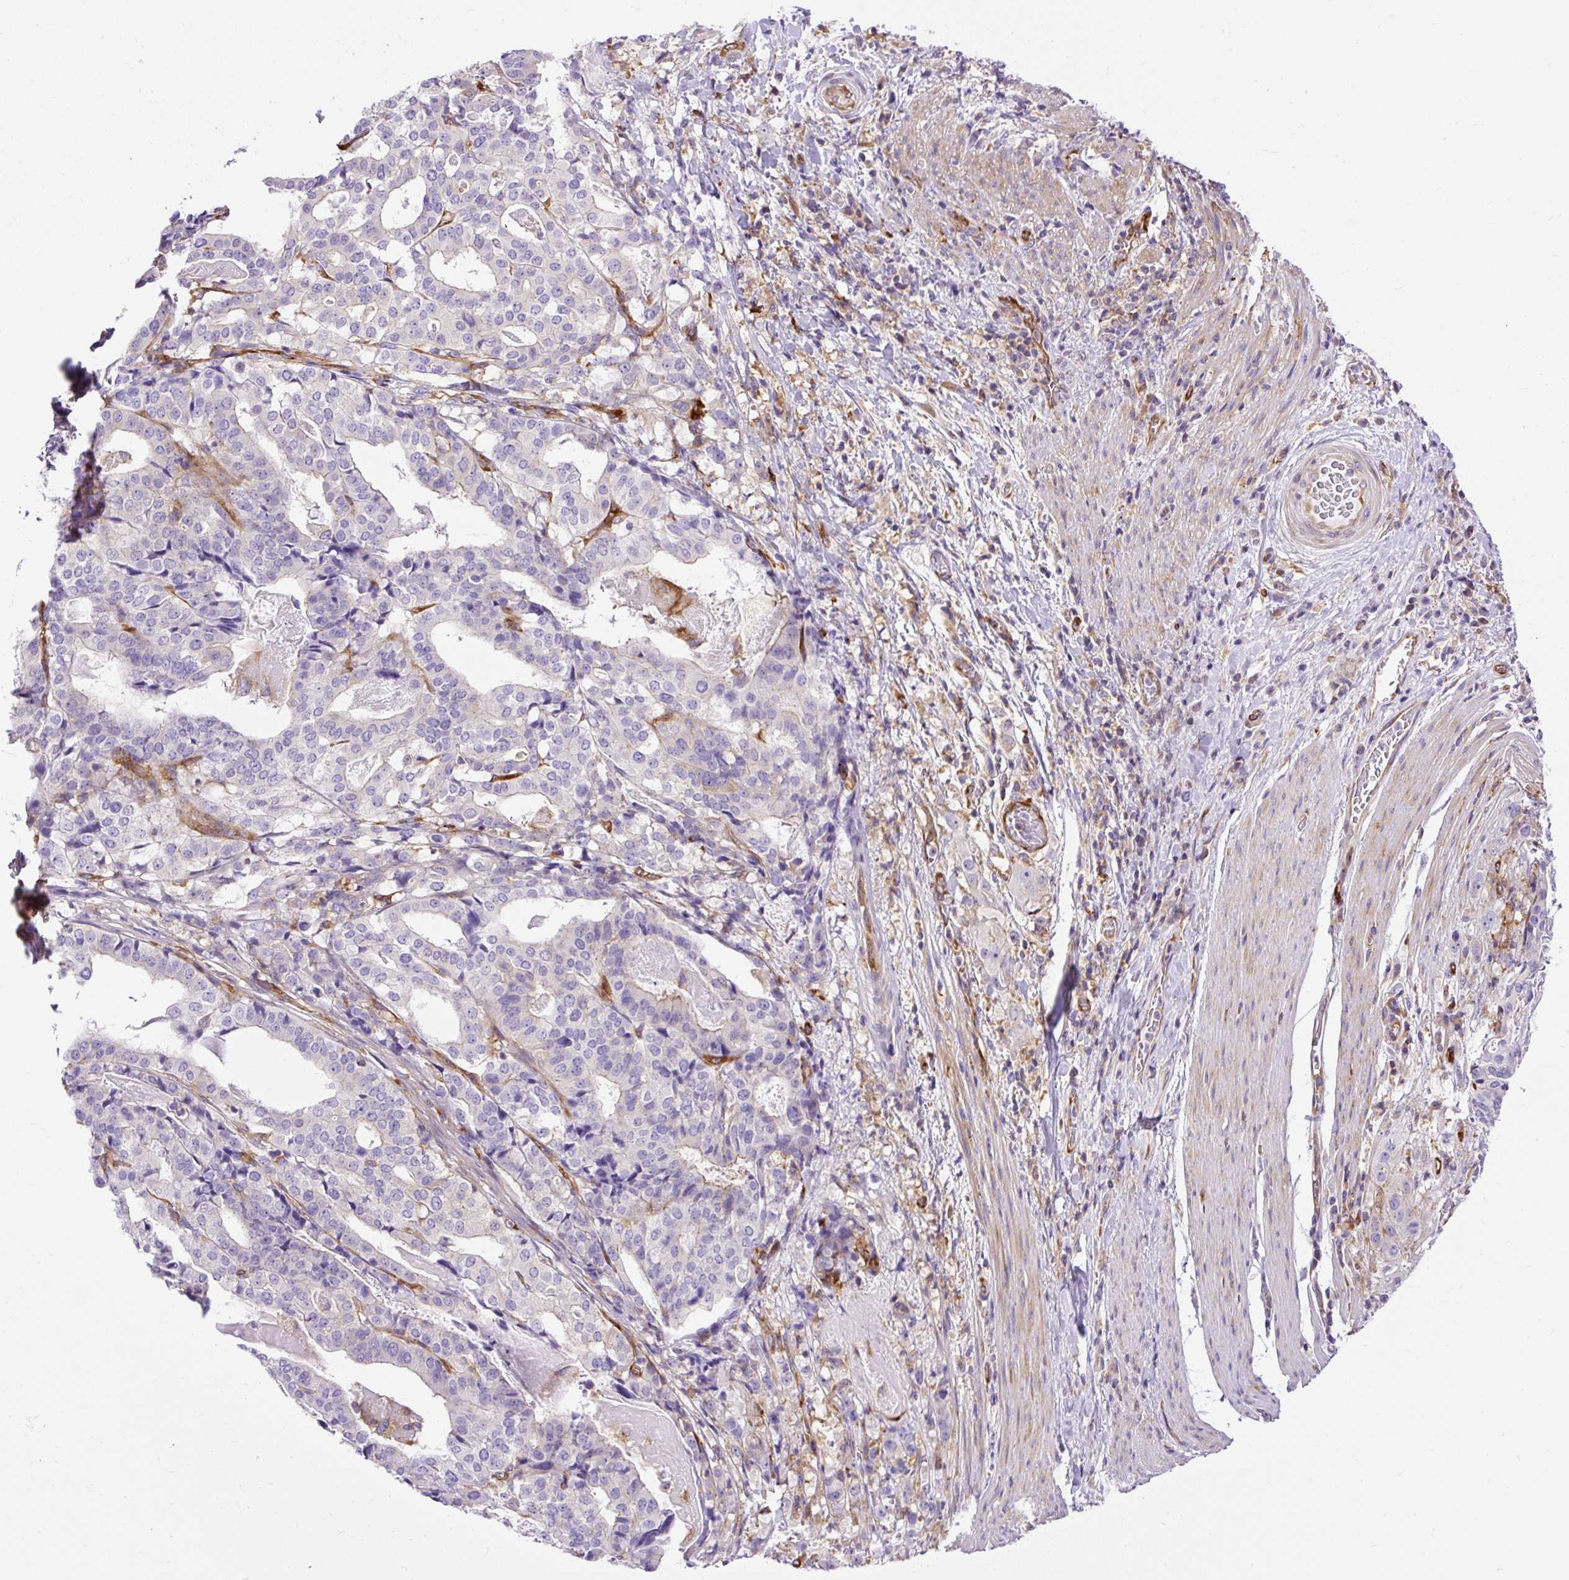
{"staining": {"intensity": "negative", "quantity": "none", "location": "none"}, "tissue": "stomach cancer", "cell_type": "Tumor cells", "image_type": "cancer", "snomed": [{"axis": "morphology", "description": "Adenocarcinoma, NOS"}, {"axis": "topography", "description": "Stomach"}], "caption": "DAB (3,3'-diaminobenzidine) immunohistochemical staining of stomach adenocarcinoma exhibits no significant staining in tumor cells.", "gene": "MAP1S", "patient": {"sex": "male", "age": 48}}